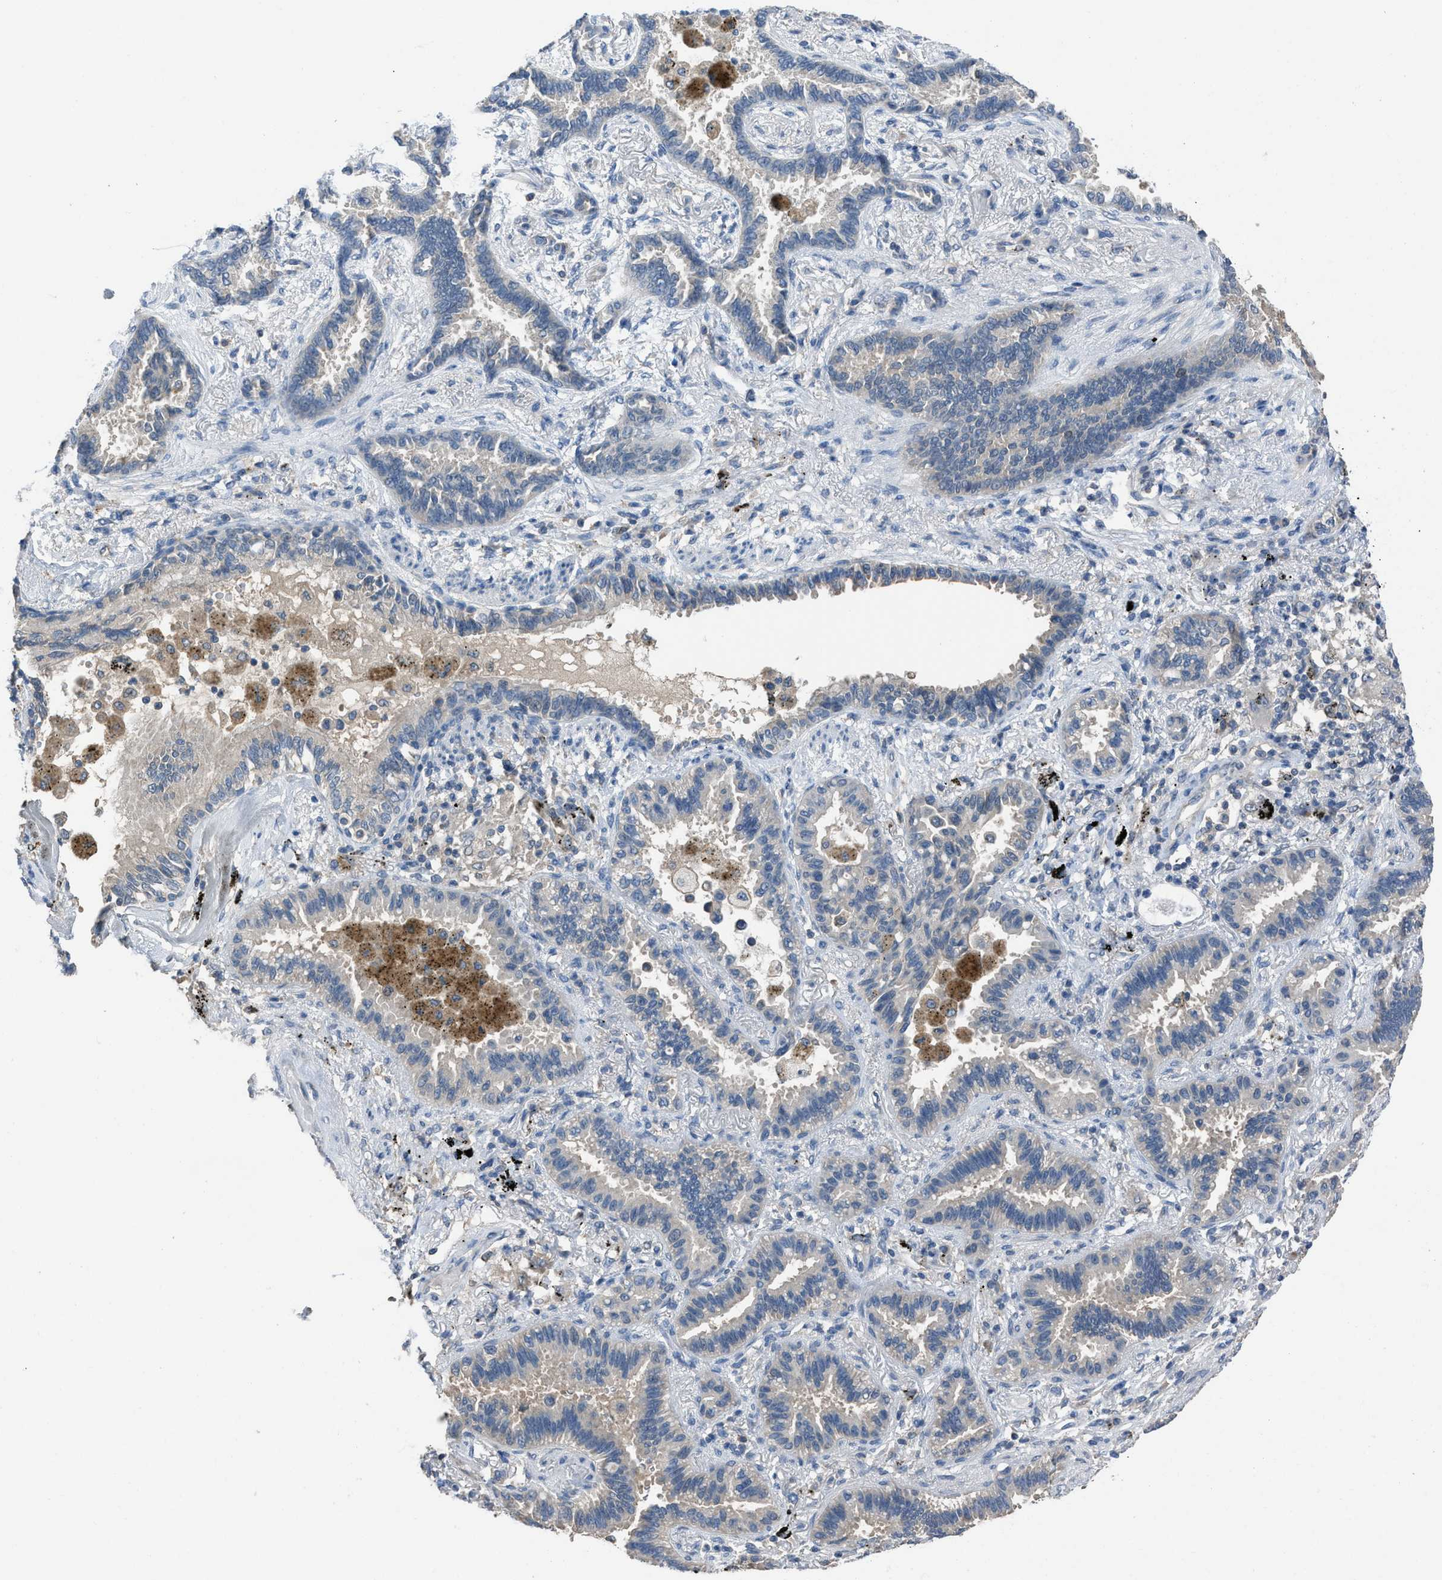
{"staining": {"intensity": "weak", "quantity": "<25%", "location": "cytoplasmic/membranous"}, "tissue": "lung cancer", "cell_type": "Tumor cells", "image_type": "cancer", "snomed": [{"axis": "morphology", "description": "Normal tissue, NOS"}, {"axis": "morphology", "description": "Adenocarcinoma, NOS"}, {"axis": "topography", "description": "Lung"}], "caption": "Immunohistochemical staining of human lung cancer (adenocarcinoma) reveals no significant expression in tumor cells.", "gene": "MIS18A", "patient": {"sex": "male", "age": 59}}